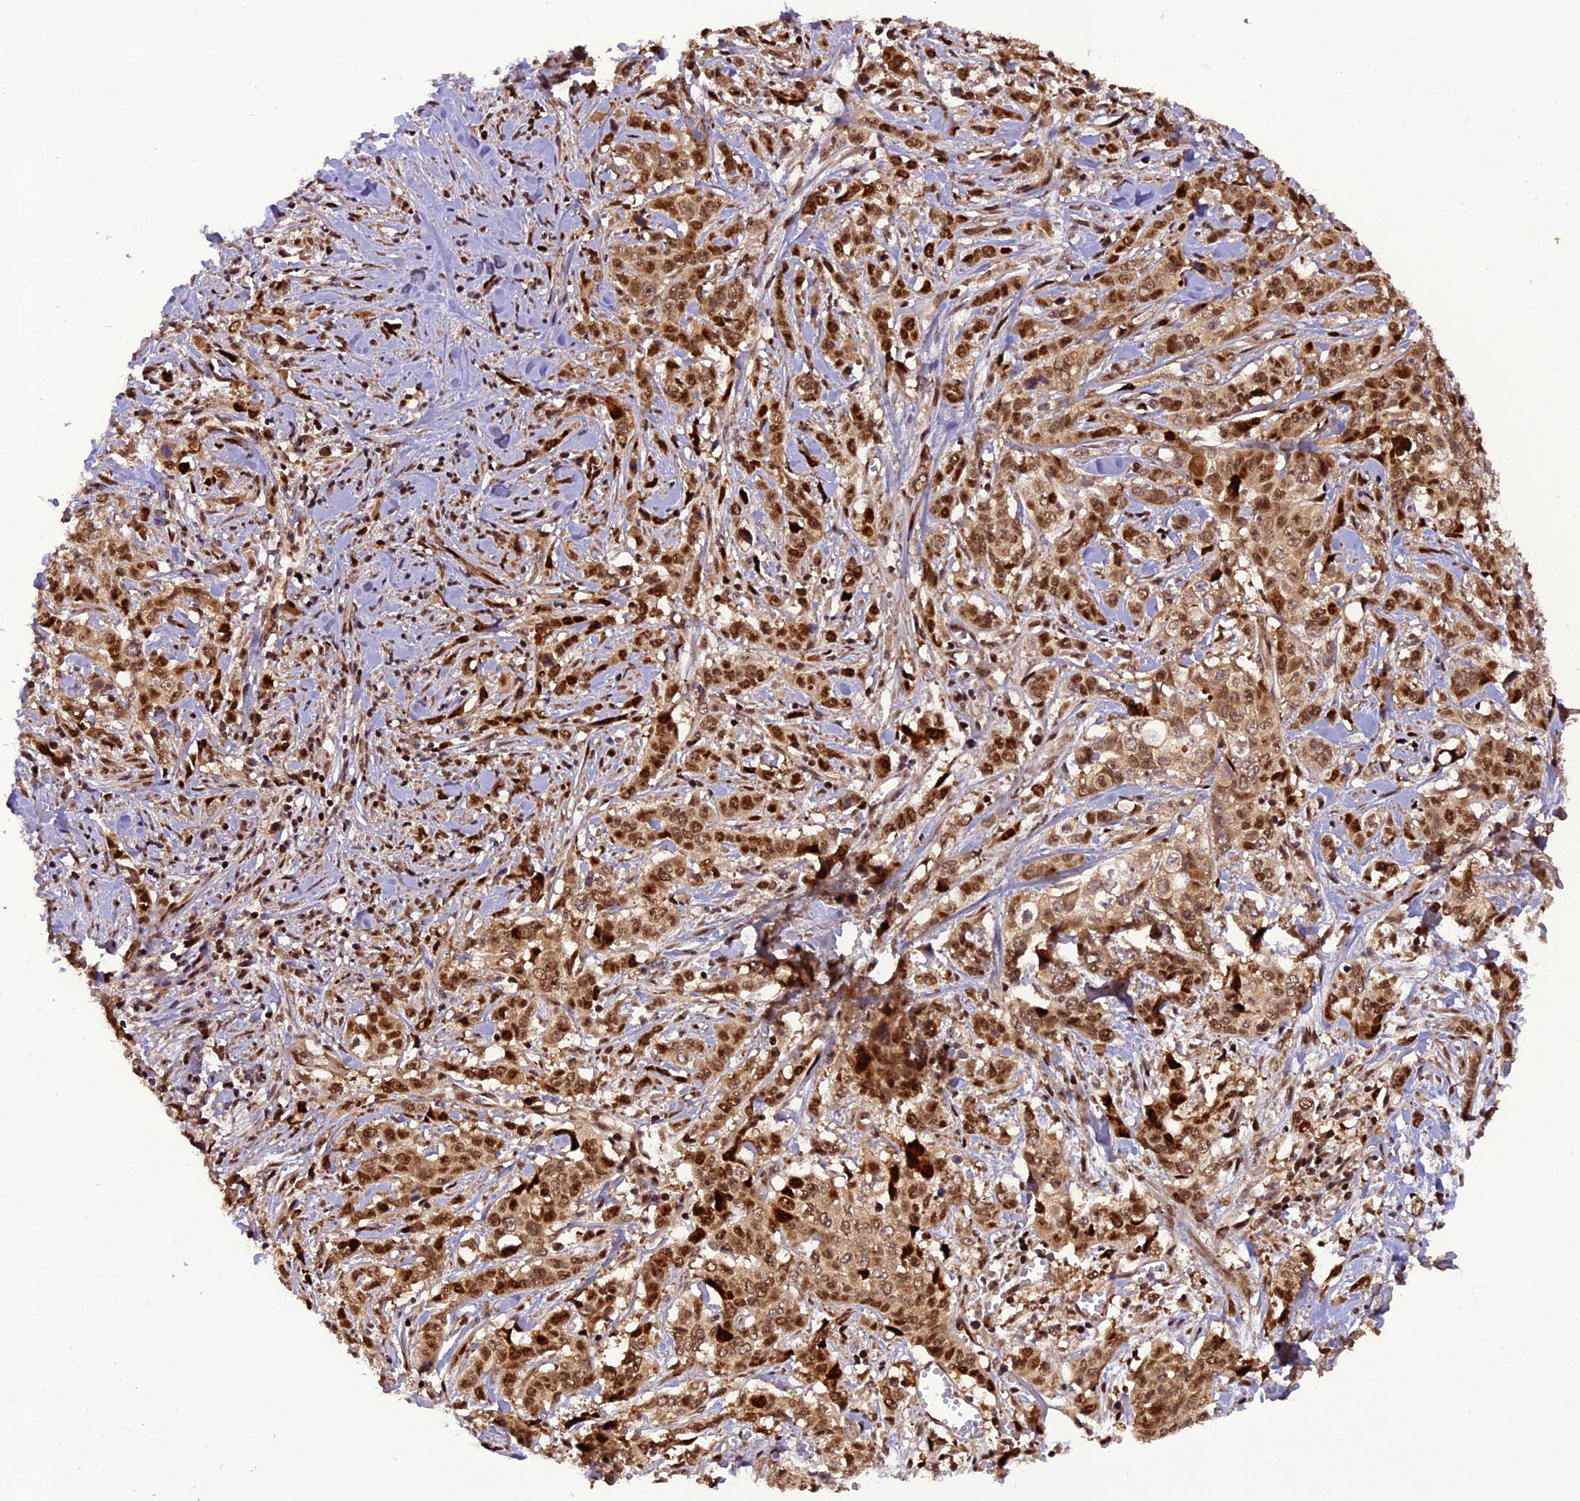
{"staining": {"intensity": "moderate", "quantity": ">75%", "location": "cytoplasmic/membranous,nuclear"}, "tissue": "stomach cancer", "cell_type": "Tumor cells", "image_type": "cancer", "snomed": [{"axis": "morphology", "description": "Adenocarcinoma, NOS"}, {"axis": "topography", "description": "Stomach, upper"}], "caption": "Immunohistochemistry (IHC) (DAB) staining of stomach cancer (adenocarcinoma) shows moderate cytoplasmic/membranous and nuclear protein expression in about >75% of tumor cells.", "gene": "MICALL1", "patient": {"sex": "male", "age": 62}}